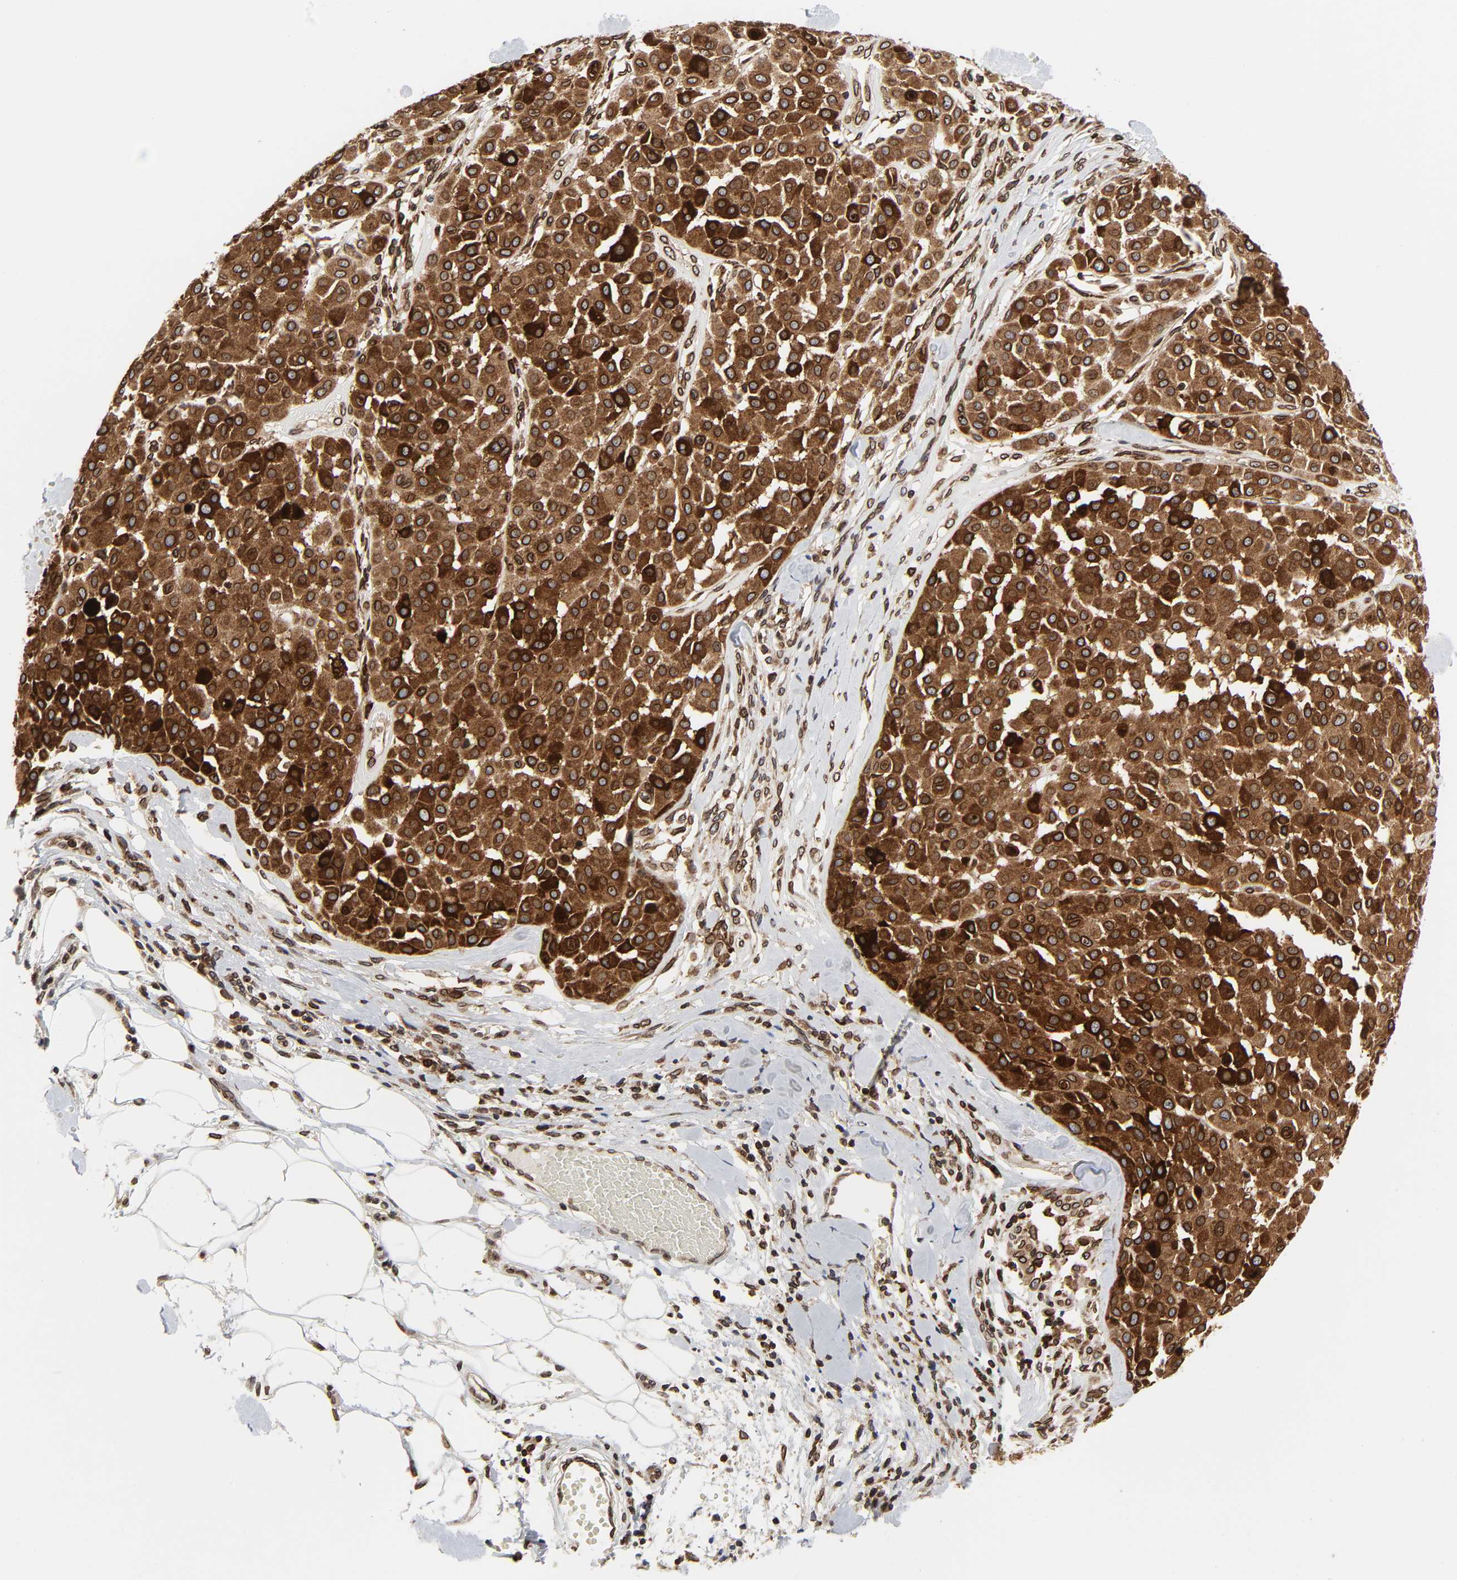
{"staining": {"intensity": "strong", "quantity": ">75%", "location": "cytoplasmic/membranous,nuclear"}, "tissue": "melanoma", "cell_type": "Tumor cells", "image_type": "cancer", "snomed": [{"axis": "morphology", "description": "Malignant melanoma, Metastatic site"}, {"axis": "topography", "description": "Soft tissue"}], "caption": "High-power microscopy captured an IHC photomicrograph of melanoma, revealing strong cytoplasmic/membranous and nuclear positivity in about >75% of tumor cells.", "gene": "RANGAP1", "patient": {"sex": "male", "age": 41}}